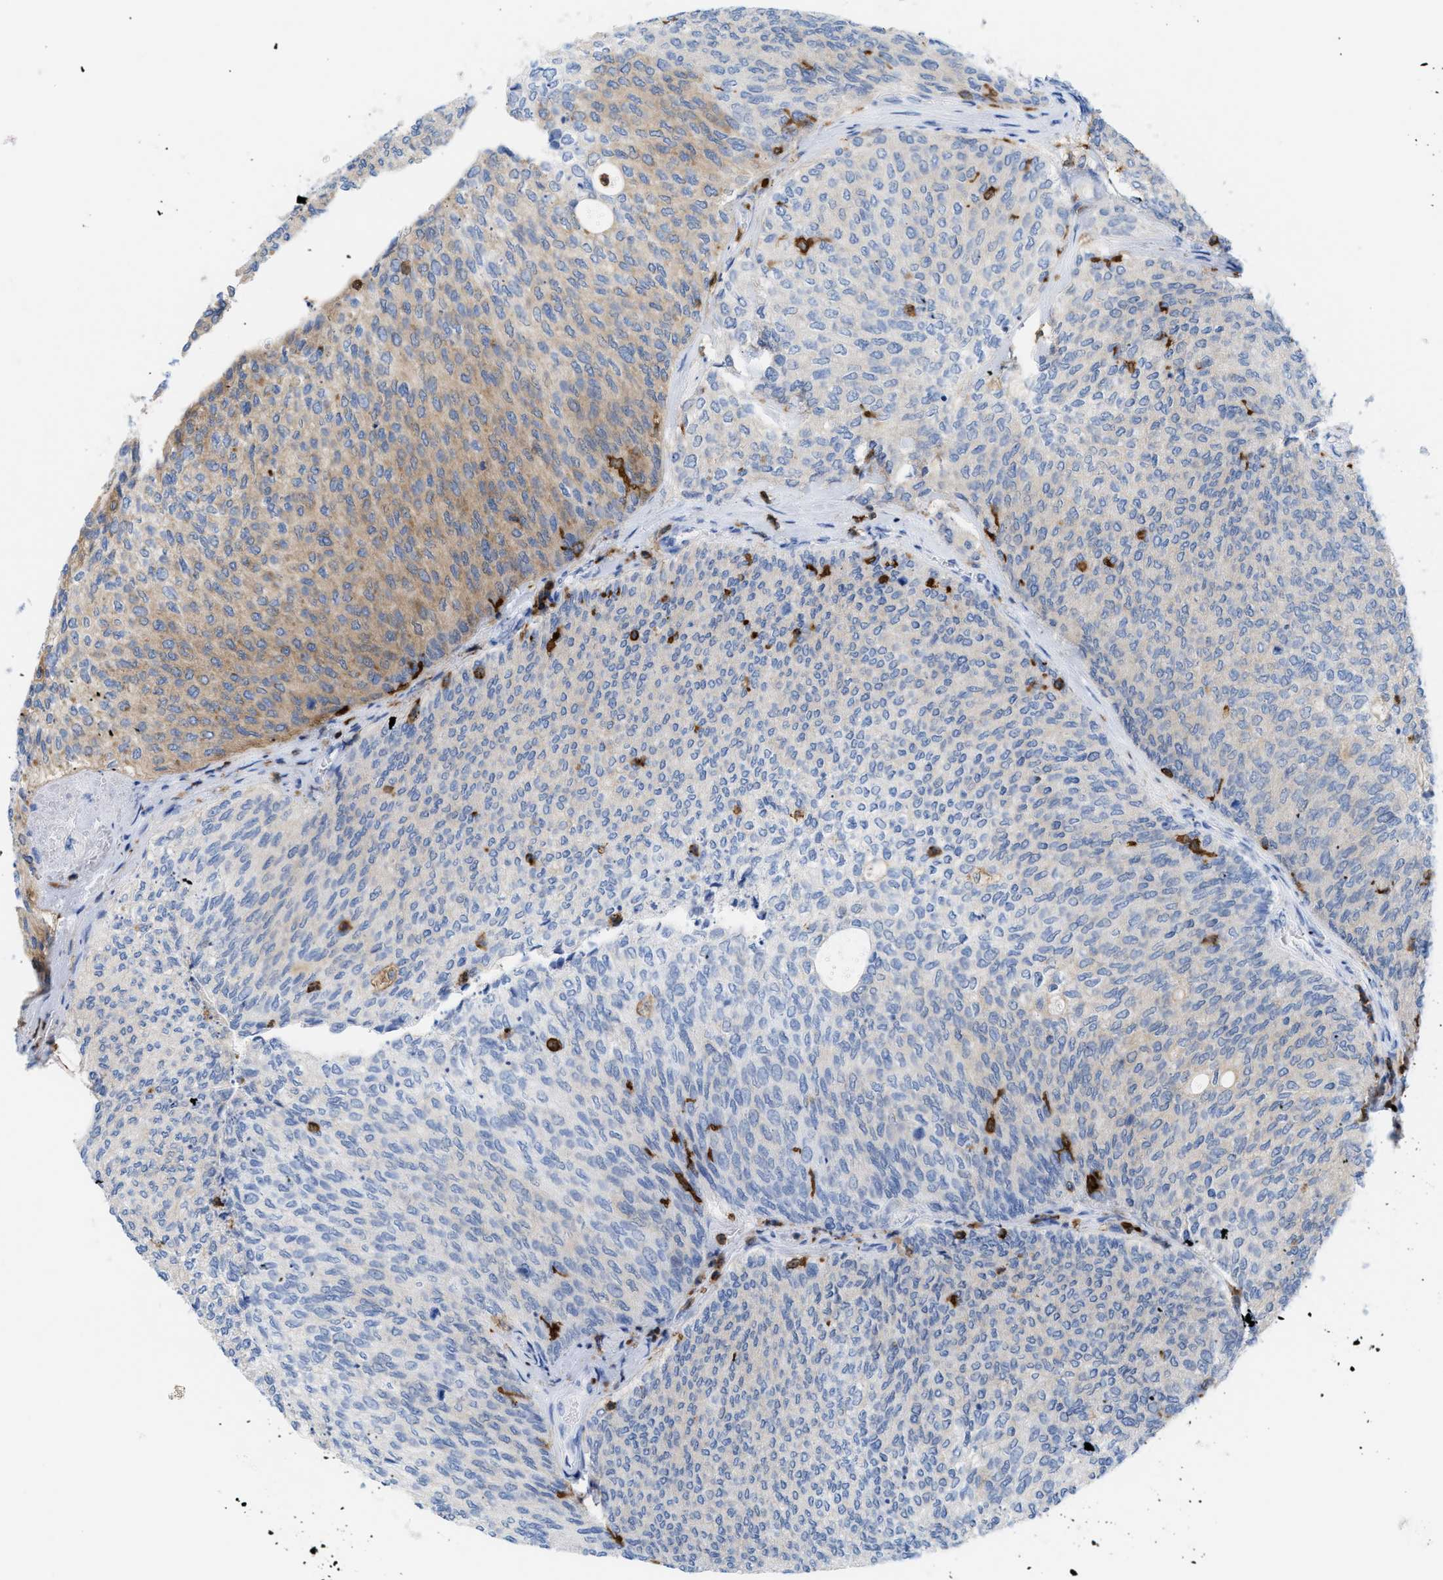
{"staining": {"intensity": "moderate", "quantity": "<25%", "location": "cytoplasmic/membranous"}, "tissue": "urothelial cancer", "cell_type": "Tumor cells", "image_type": "cancer", "snomed": [{"axis": "morphology", "description": "Urothelial carcinoma, Low grade"}, {"axis": "topography", "description": "Urinary bladder"}], "caption": "Urothelial cancer stained for a protein (brown) shows moderate cytoplasmic/membranous positive staining in approximately <25% of tumor cells.", "gene": "LCP1", "patient": {"sex": "female", "age": 79}}